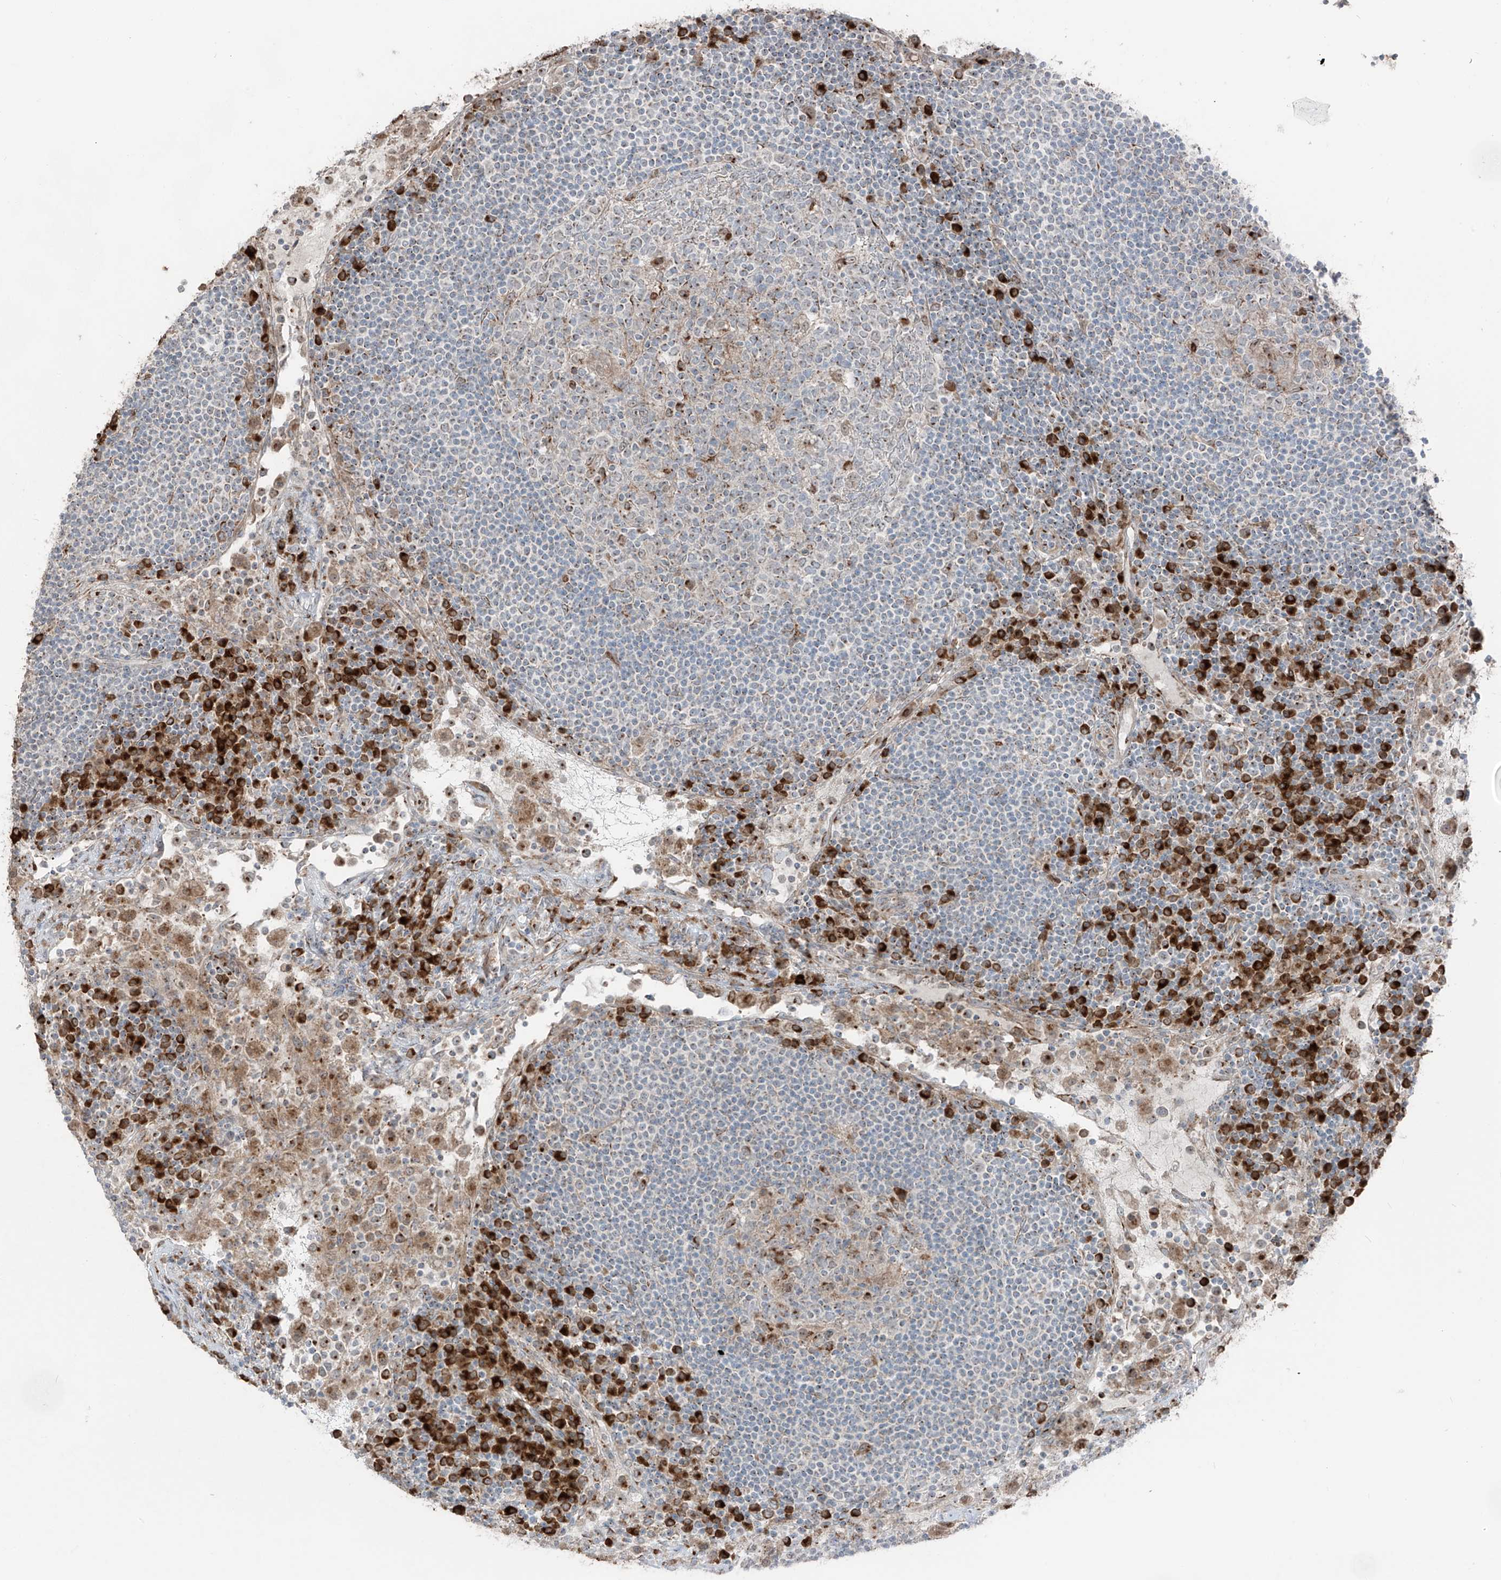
{"staining": {"intensity": "moderate", "quantity": "<25%", "location": "cytoplasmic/membranous"}, "tissue": "lymph node", "cell_type": "Germinal center cells", "image_type": "normal", "snomed": [{"axis": "morphology", "description": "Normal tissue, NOS"}, {"axis": "topography", "description": "Lymph node"}], "caption": "Brown immunohistochemical staining in unremarkable human lymph node reveals moderate cytoplasmic/membranous positivity in about <25% of germinal center cells.", "gene": "ERLEC1", "patient": {"sex": "female", "age": 53}}